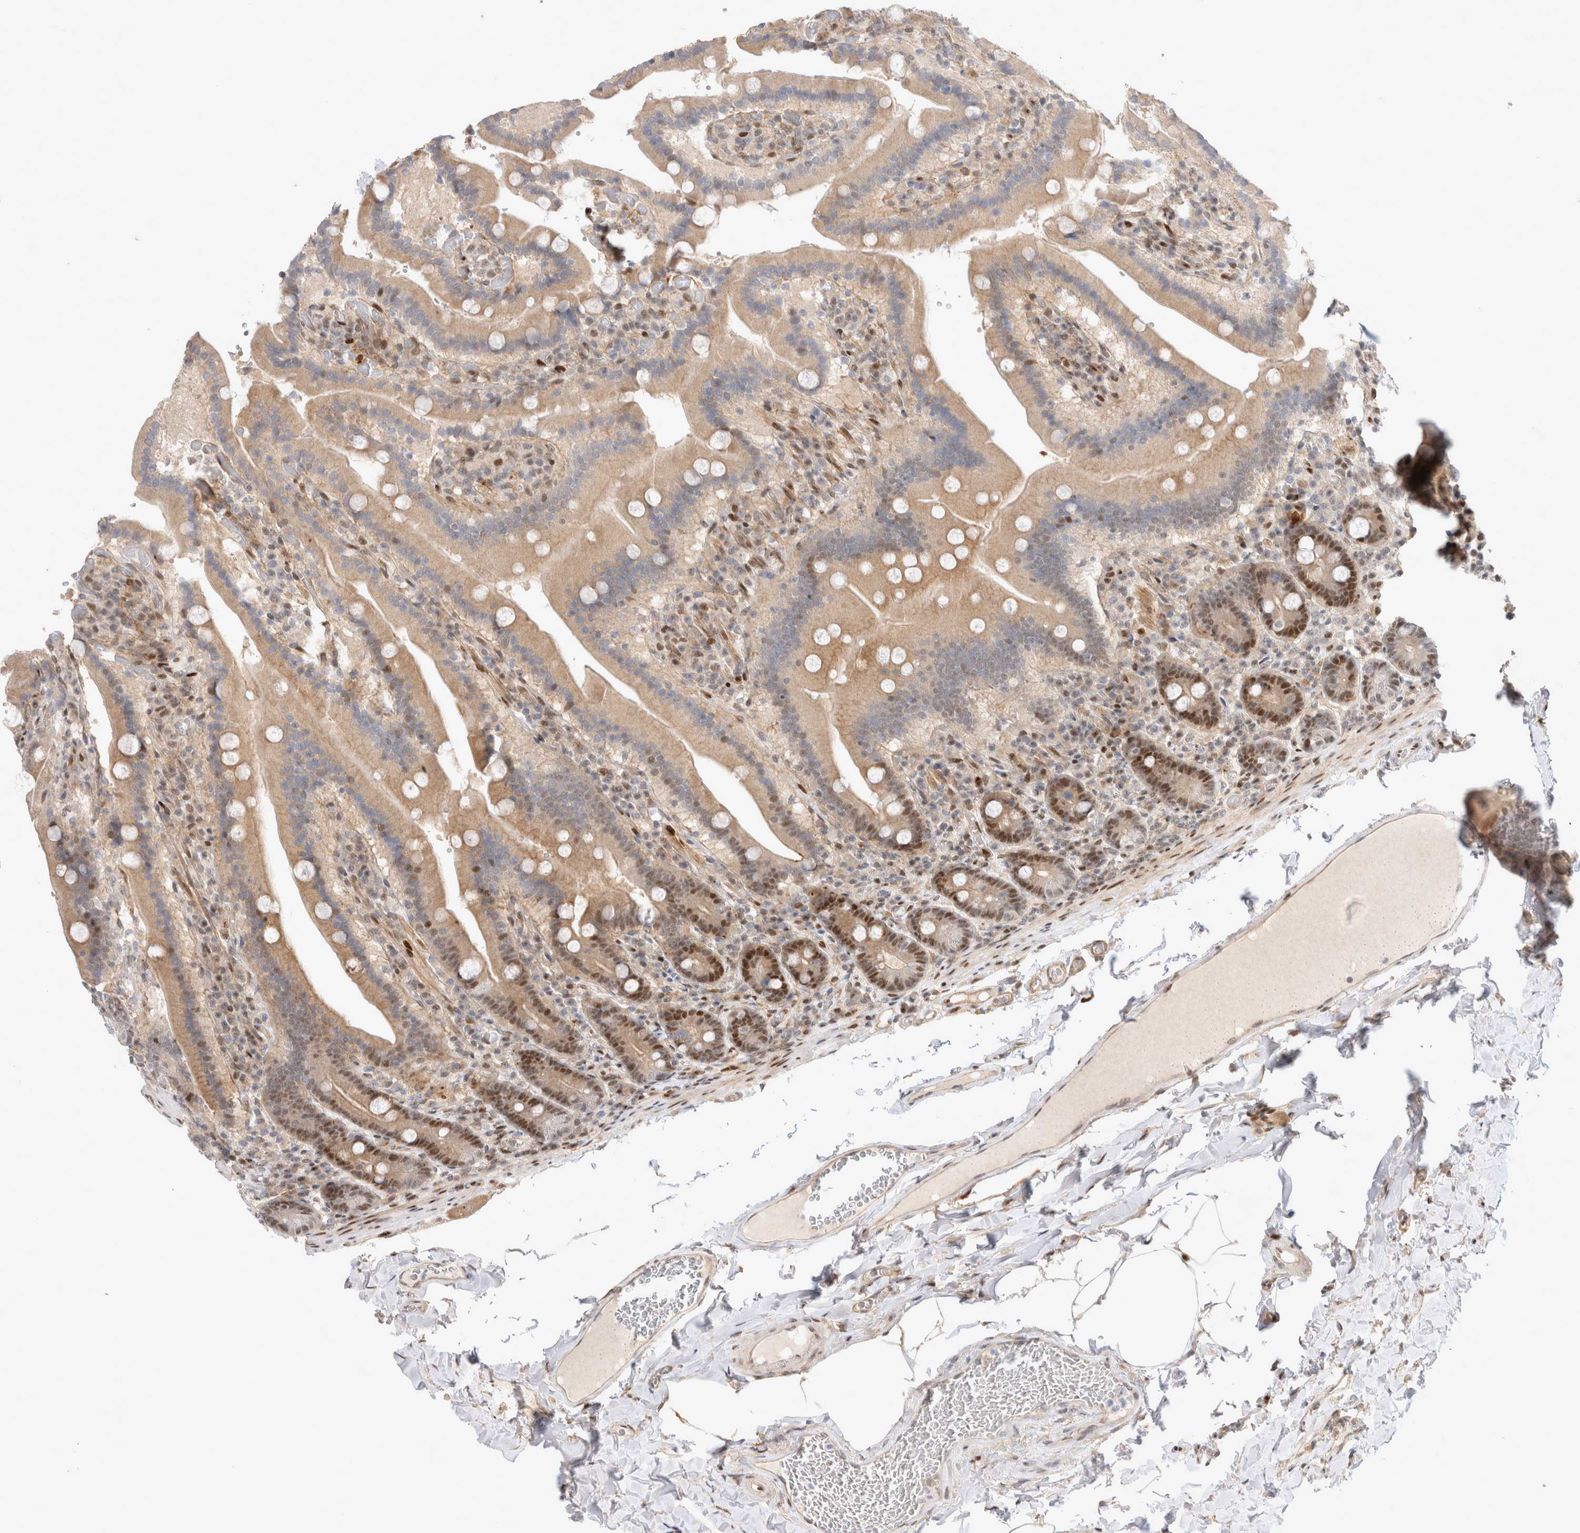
{"staining": {"intensity": "moderate", "quantity": "25%-75%", "location": "cytoplasmic/membranous,nuclear"}, "tissue": "duodenum", "cell_type": "Glandular cells", "image_type": "normal", "snomed": [{"axis": "morphology", "description": "Normal tissue, NOS"}, {"axis": "topography", "description": "Duodenum"}], "caption": "A brown stain labels moderate cytoplasmic/membranous,nuclear expression of a protein in glandular cells of normal duodenum.", "gene": "TCF4", "patient": {"sex": "female", "age": 62}}